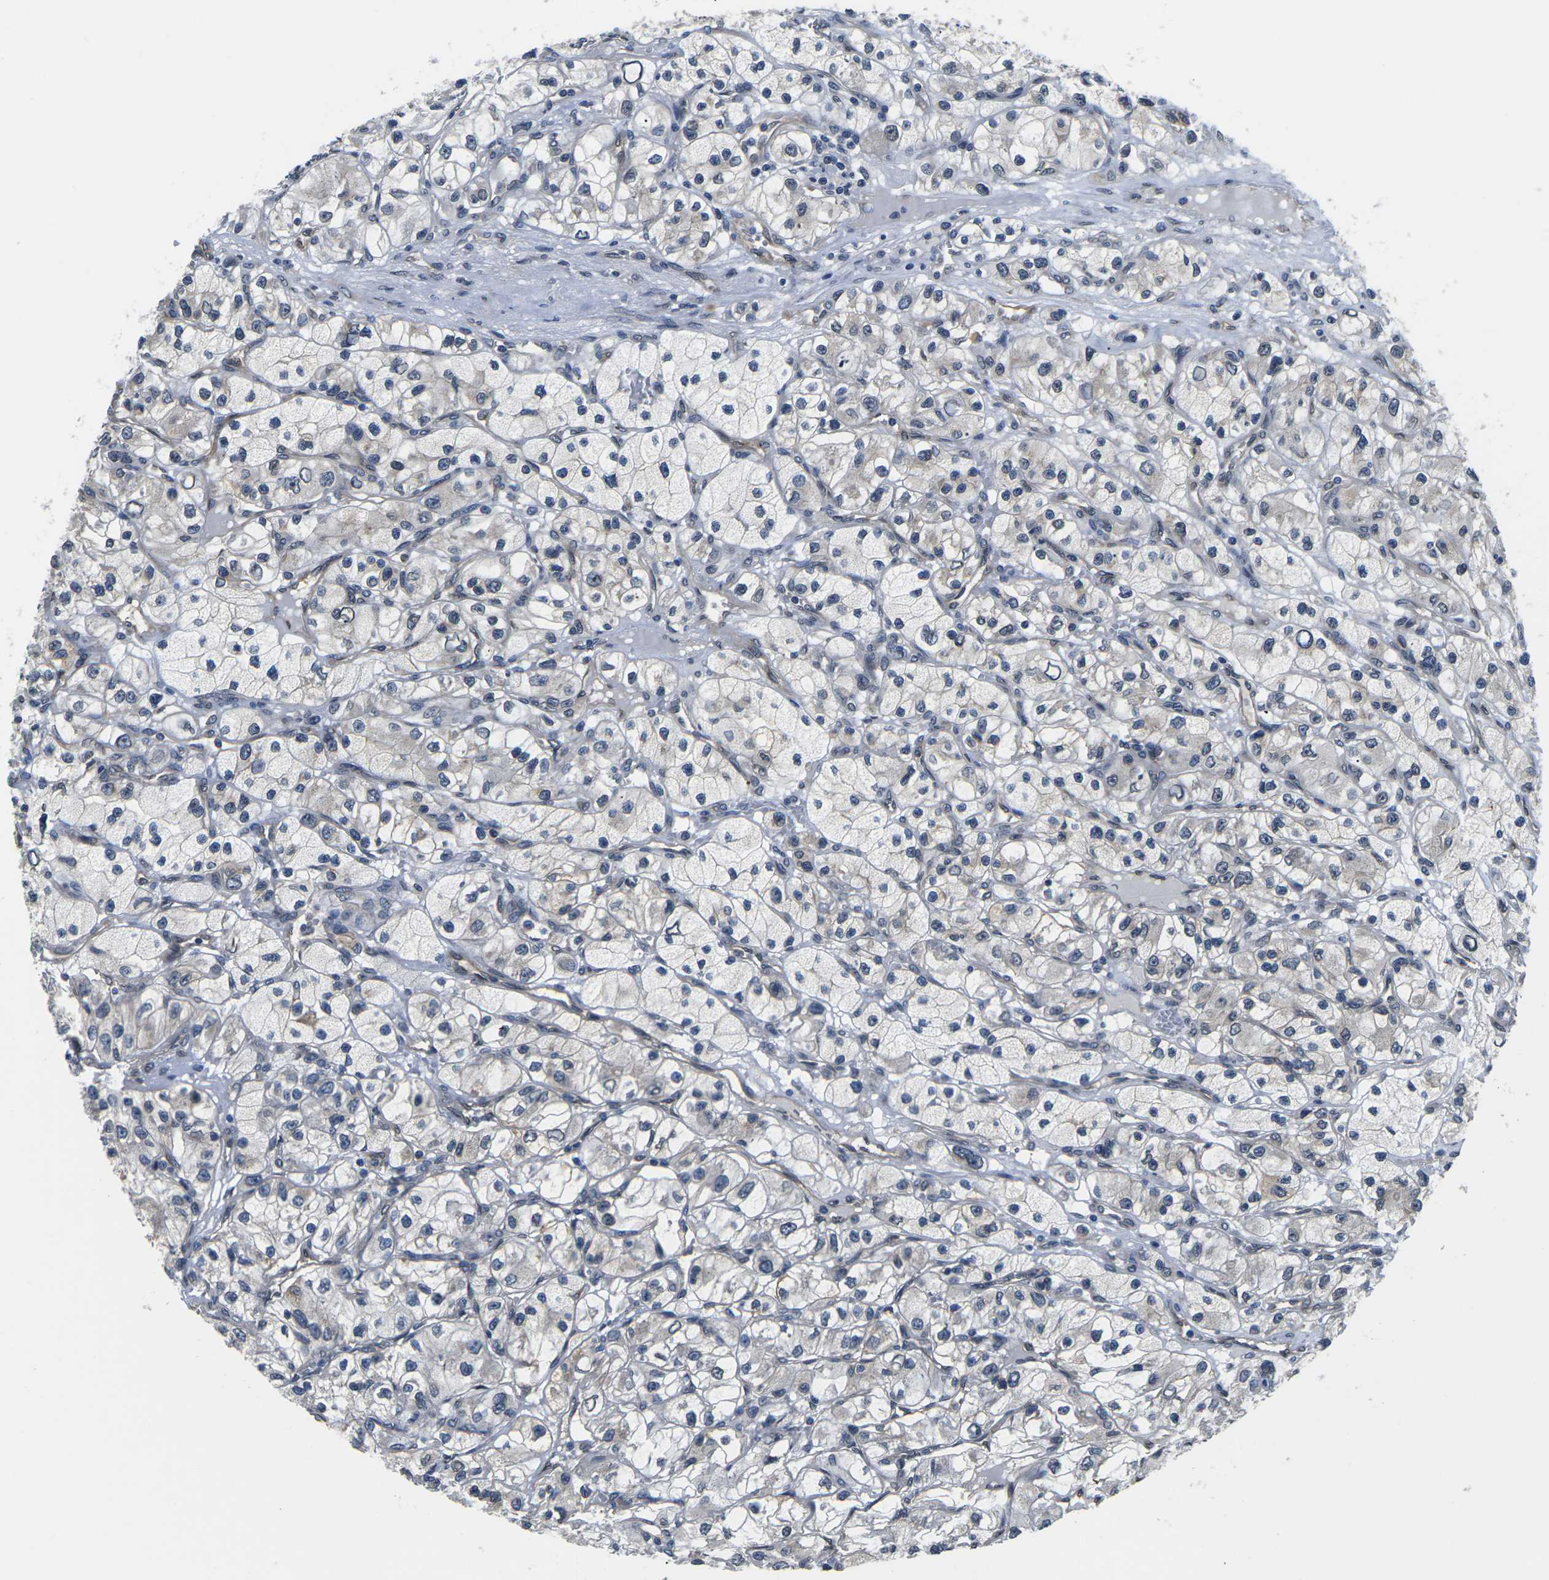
{"staining": {"intensity": "negative", "quantity": "none", "location": "none"}, "tissue": "renal cancer", "cell_type": "Tumor cells", "image_type": "cancer", "snomed": [{"axis": "morphology", "description": "Adenocarcinoma, NOS"}, {"axis": "topography", "description": "Kidney"}], "caption": "Human renal cancer stained for a protein using immunohistochemistry demonstrates no expression in tumor cells.", "gene": "SNX10", "patient": {"sex": "female", "age": 57}}